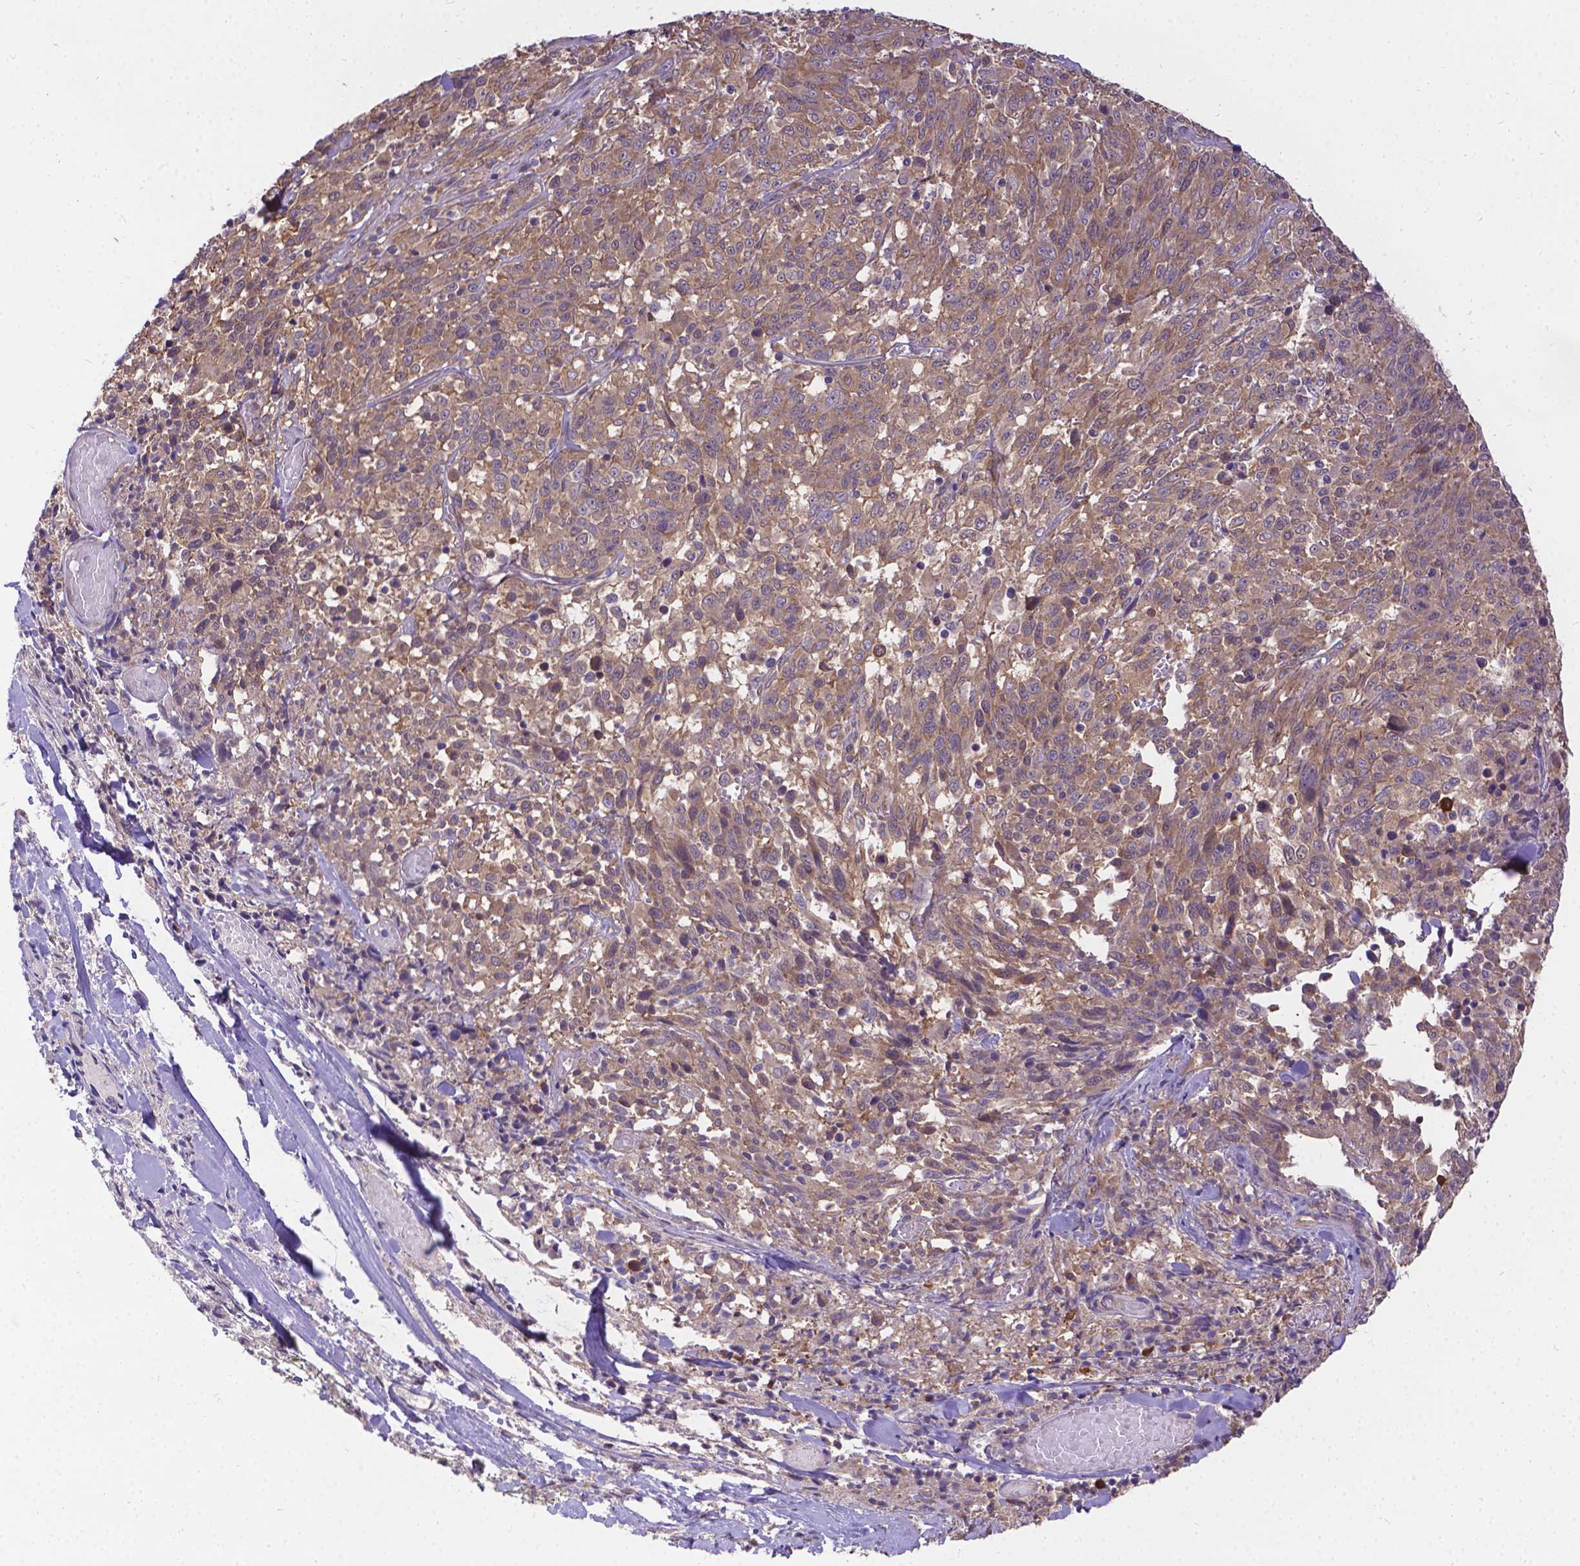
{"staining": {"intensity": "weak", "quantity": ">75%", "location": "cytoplasmic/membranous"}, "tissue": "melanoma", "cell_type": "Tumor cells", "image_type": "cancer", "snomed": [{"axis": "morphology", "description": "Malignant melanoma, NOS"}, {"axis": "topography", "description": "Skin"}], "caption": "Malignant melanoma stained with a brown dye displays weak cytoplasmic/membranous positive staining in approximately >75% of tumor cells.", "gene": "DENND6A", "patient": {"sex": "female", "age": 91}}